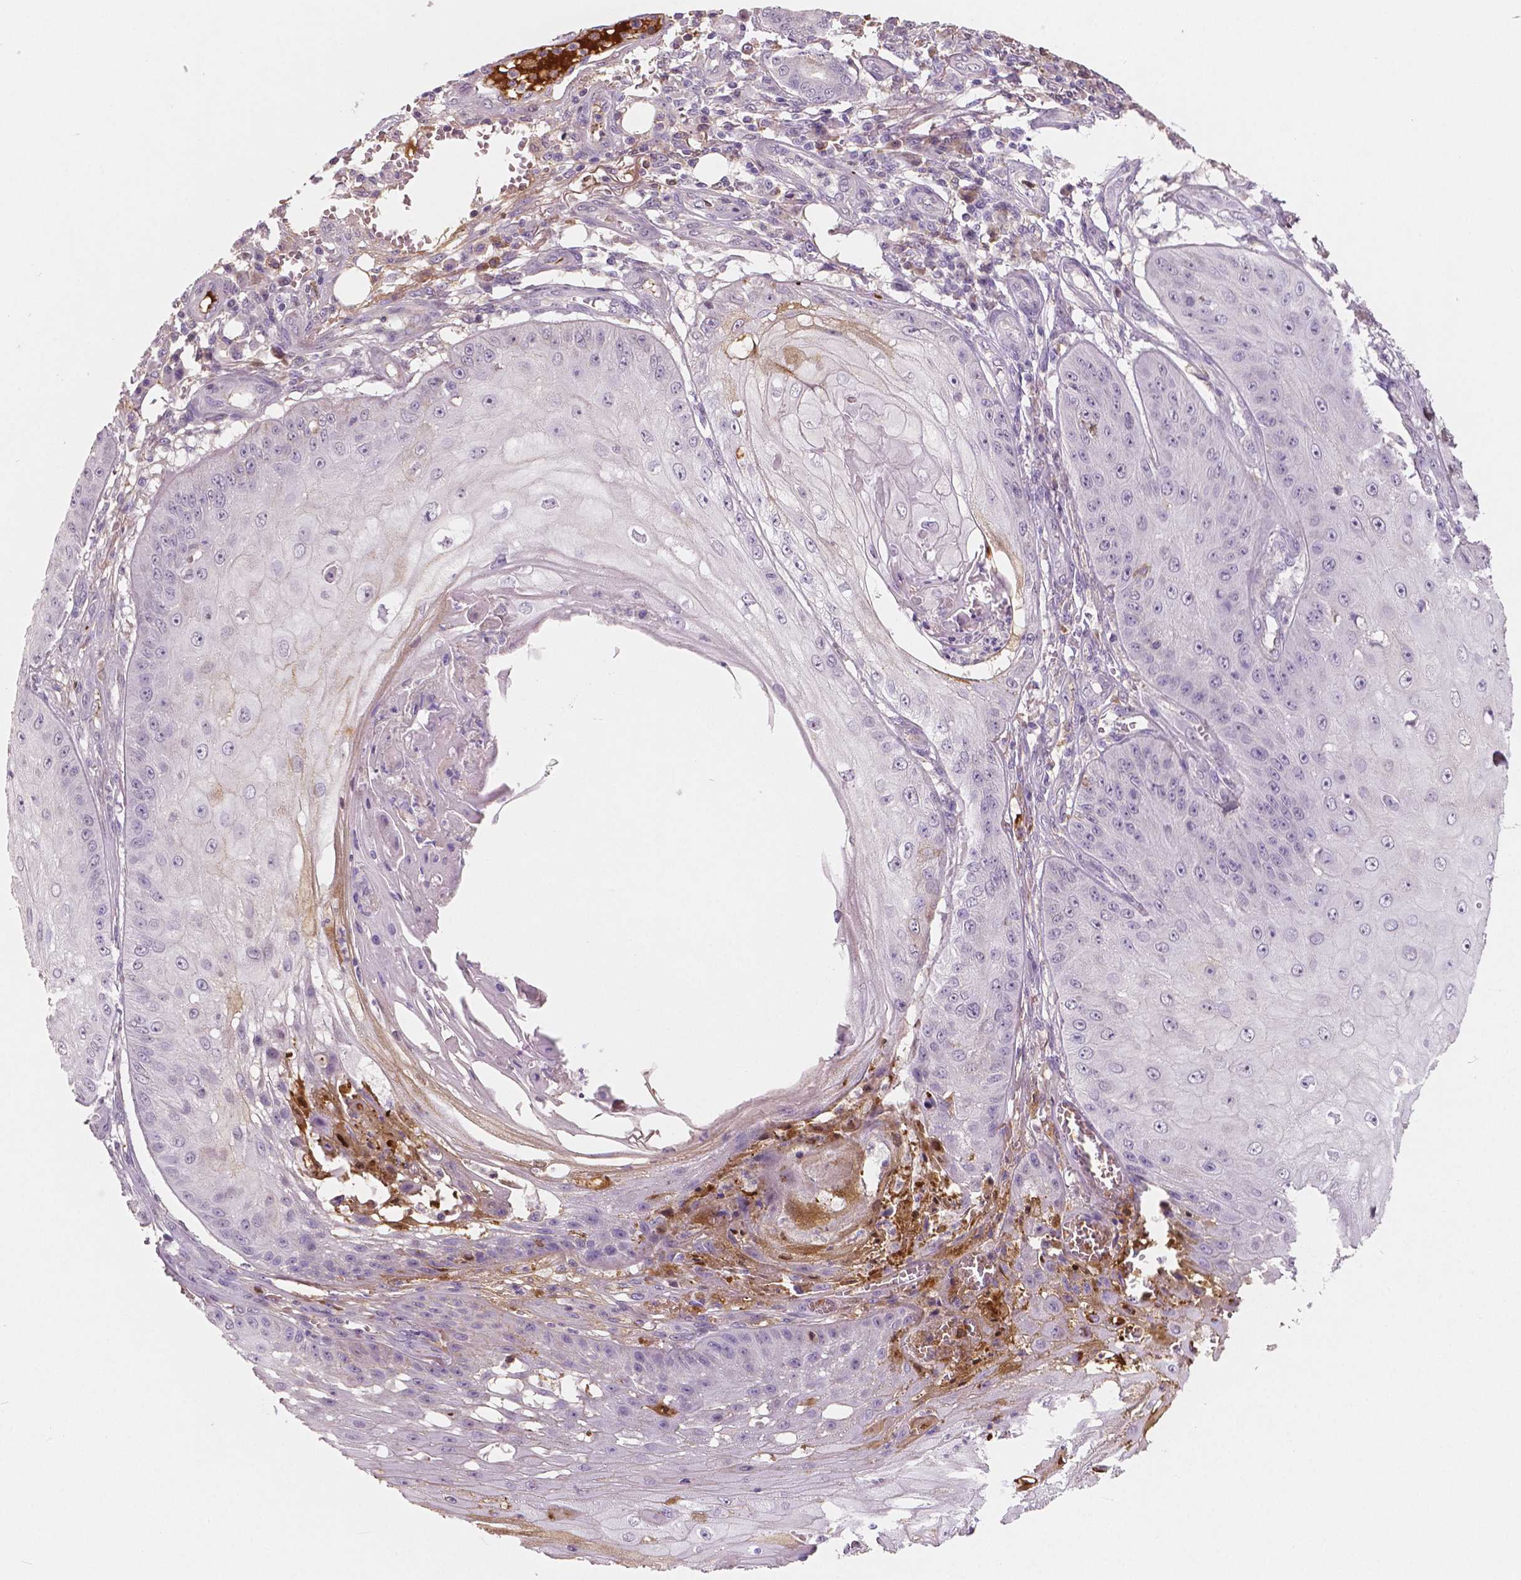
{"staining": {"intensity": "negative", "quantity": "none", "location": "none"}, "tissue": "skin cancer", "cell_type": "Tumor cells", "image_type": "cancer", "snomed": [{"axis": "morphology", "description": "Squamous cell carcinoma, NOS"}, {"axis": "topography", "description": "Skin"}], "caption": "IHC of skin cancer (squamous cell carcinoma) demonstrates no staining in tumor cells. Brightfield microscopy of immunohistochemistry (IHC) stained with DAB (3,3'-diaminobenzidine) (brown) and hematoxylin (blue), captured at high magnification.", "gene": "APOA4", "patient": {"sex": "male", "age": 70}}